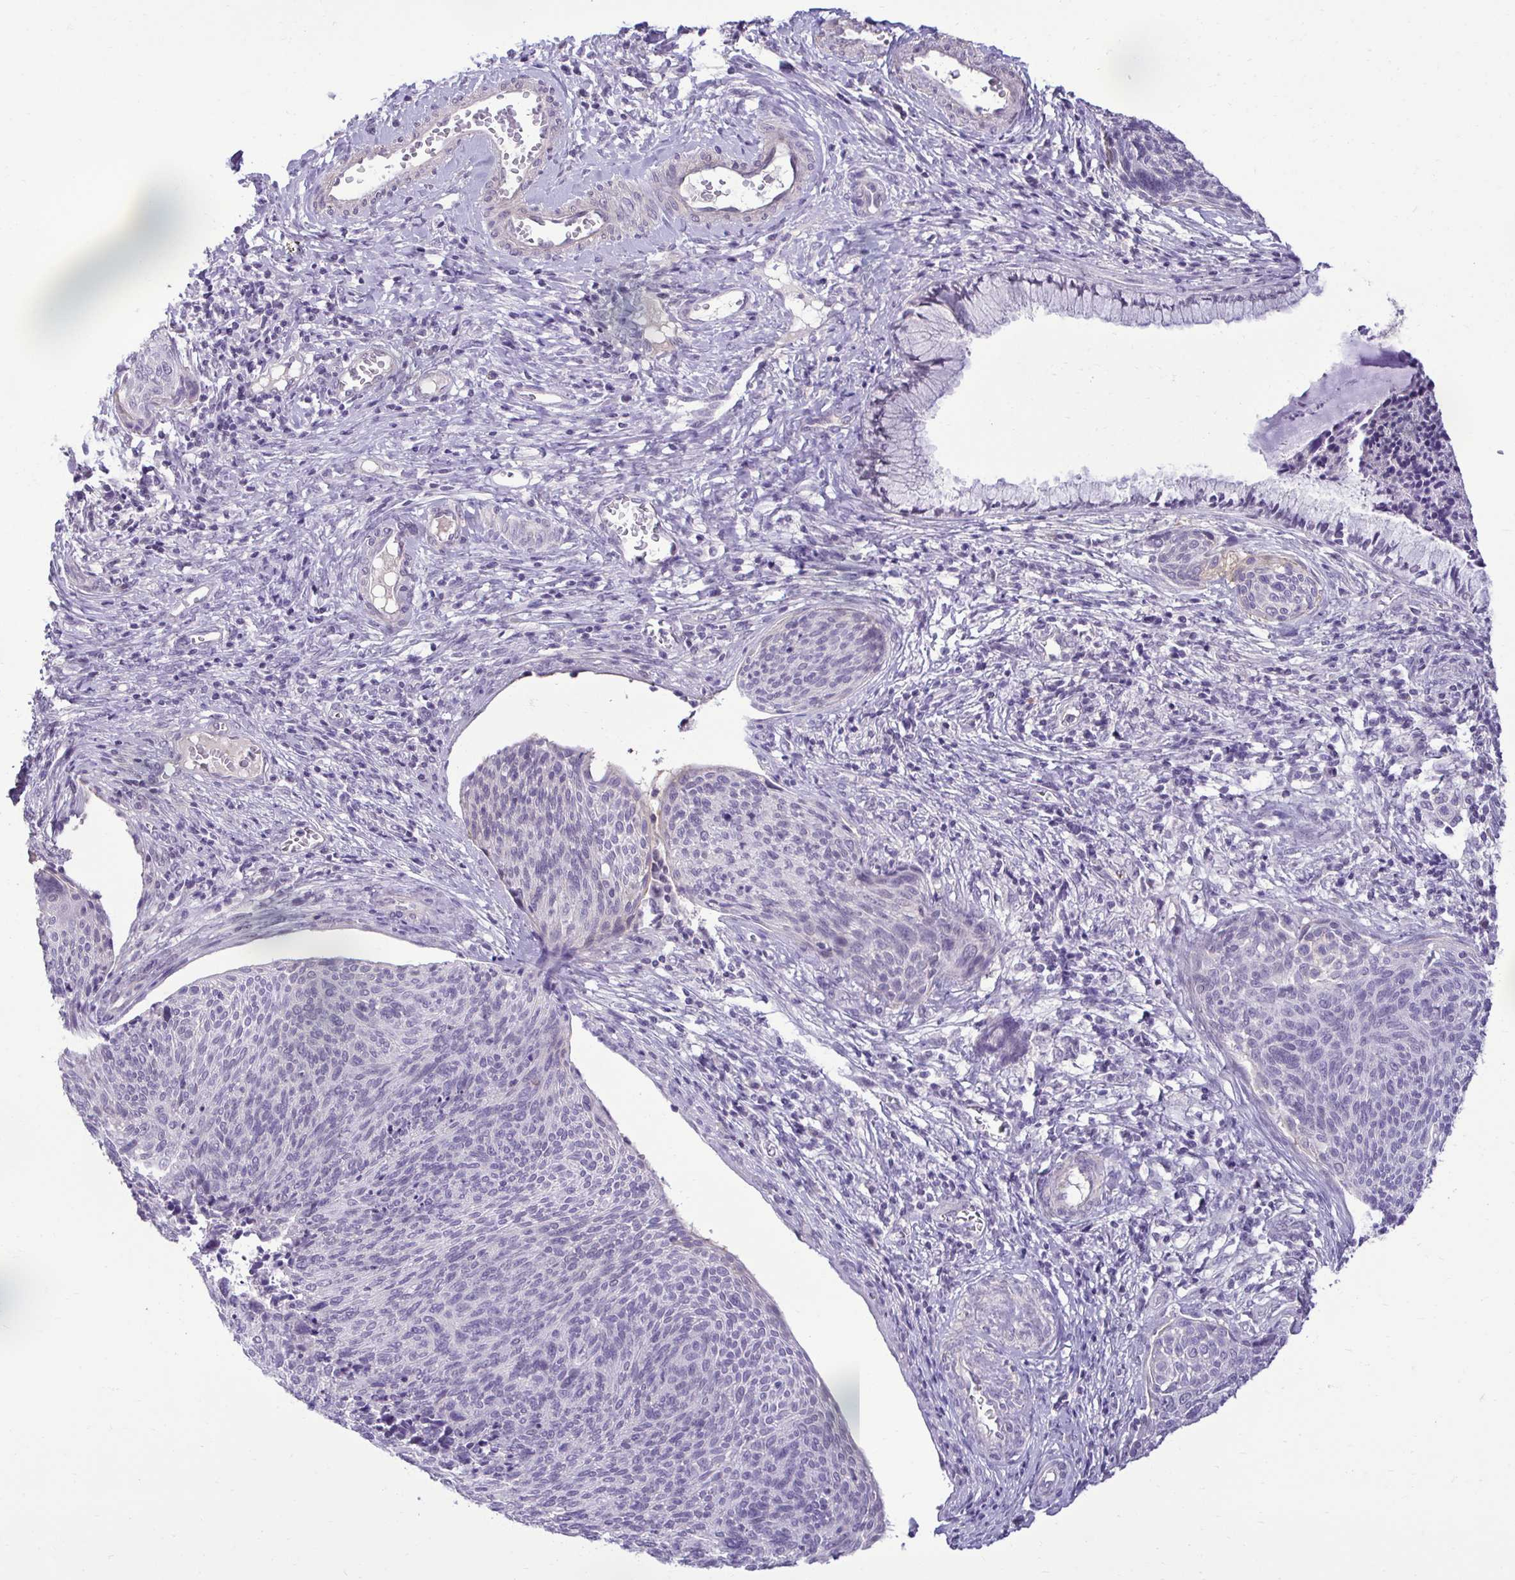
{"staining": {"intensity": "negative", "quantity": "none", "location": "none"}, "tissue": "cervical cancer", "cell_type": "Tumor cells", "image_type": "cancer", "snomed": [{"axis": "morphology", "description": "Squamous cell carcinoma, NOS"}, {"axis": "topography", "description": "Cervix"}], "caption": "Tumor cells are negative for brown protein staining in cervical cancer (squamous cell carcinoma). The staining was performed using DAB to visualize the protein expression in brown, while the nuclei were stained in blue with hematoxylin (Magnification: 20x).", "gene": "SLC30A3", "patient": {"sex": "female", "age": 49}}